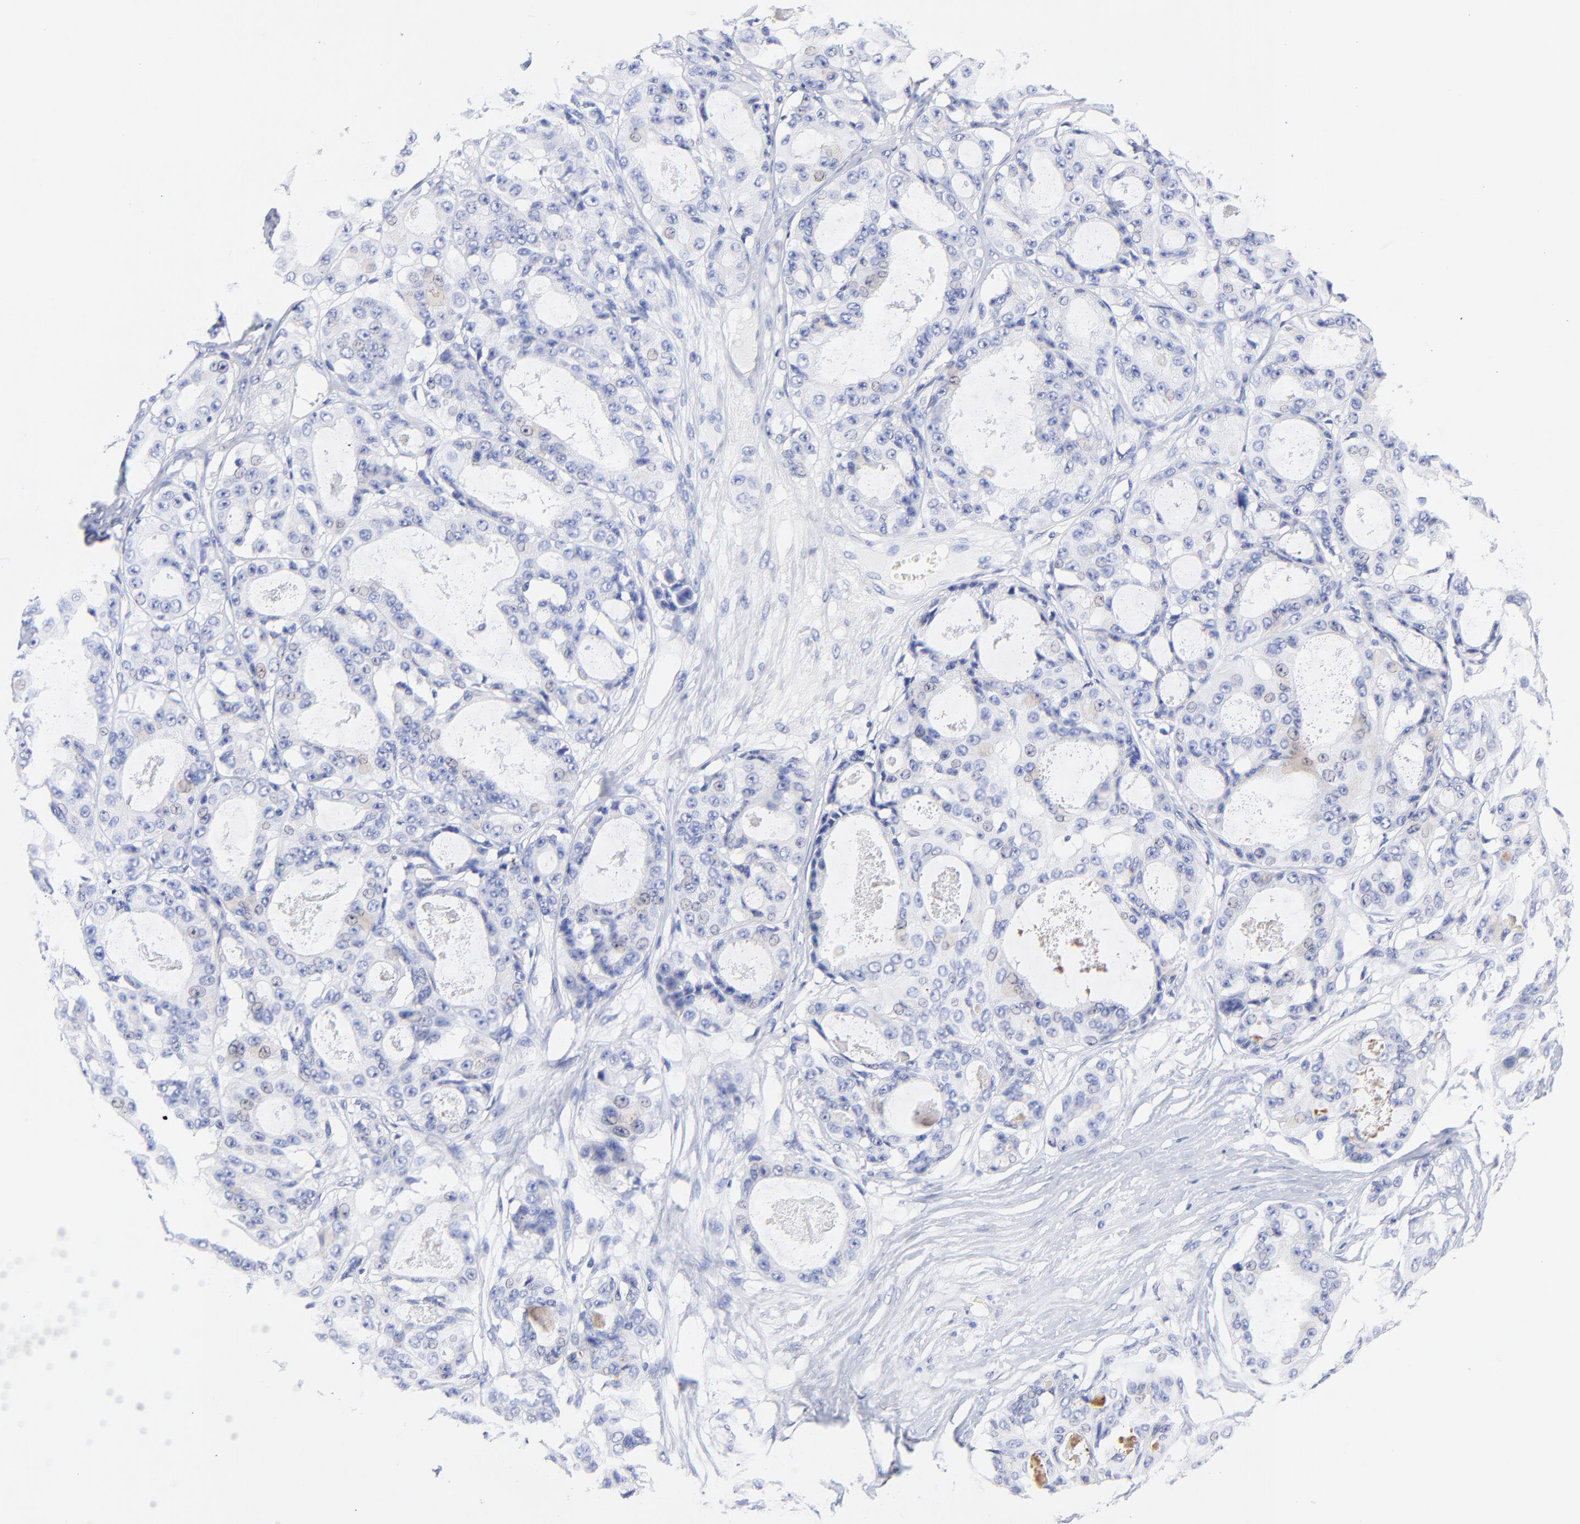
{"staining": {"intensity": "weak", "quantity": "<25%", "location": "nuclear"}, "tissue": "ovarian cancer", "cell_type": "Tumor cells", "image_type": "cancer", "snomed": [{"axis": "morphology", "description": "Carcinoma, endometroid"}, {"axis": "topography", "description": "Ovary"}], "caption": "Tumor cells show no significant positivity in ovarian cancer (endometroid carcinoma).", "gene": "C1QTNF6", "patient": {"sex": "female", "age": 61}}